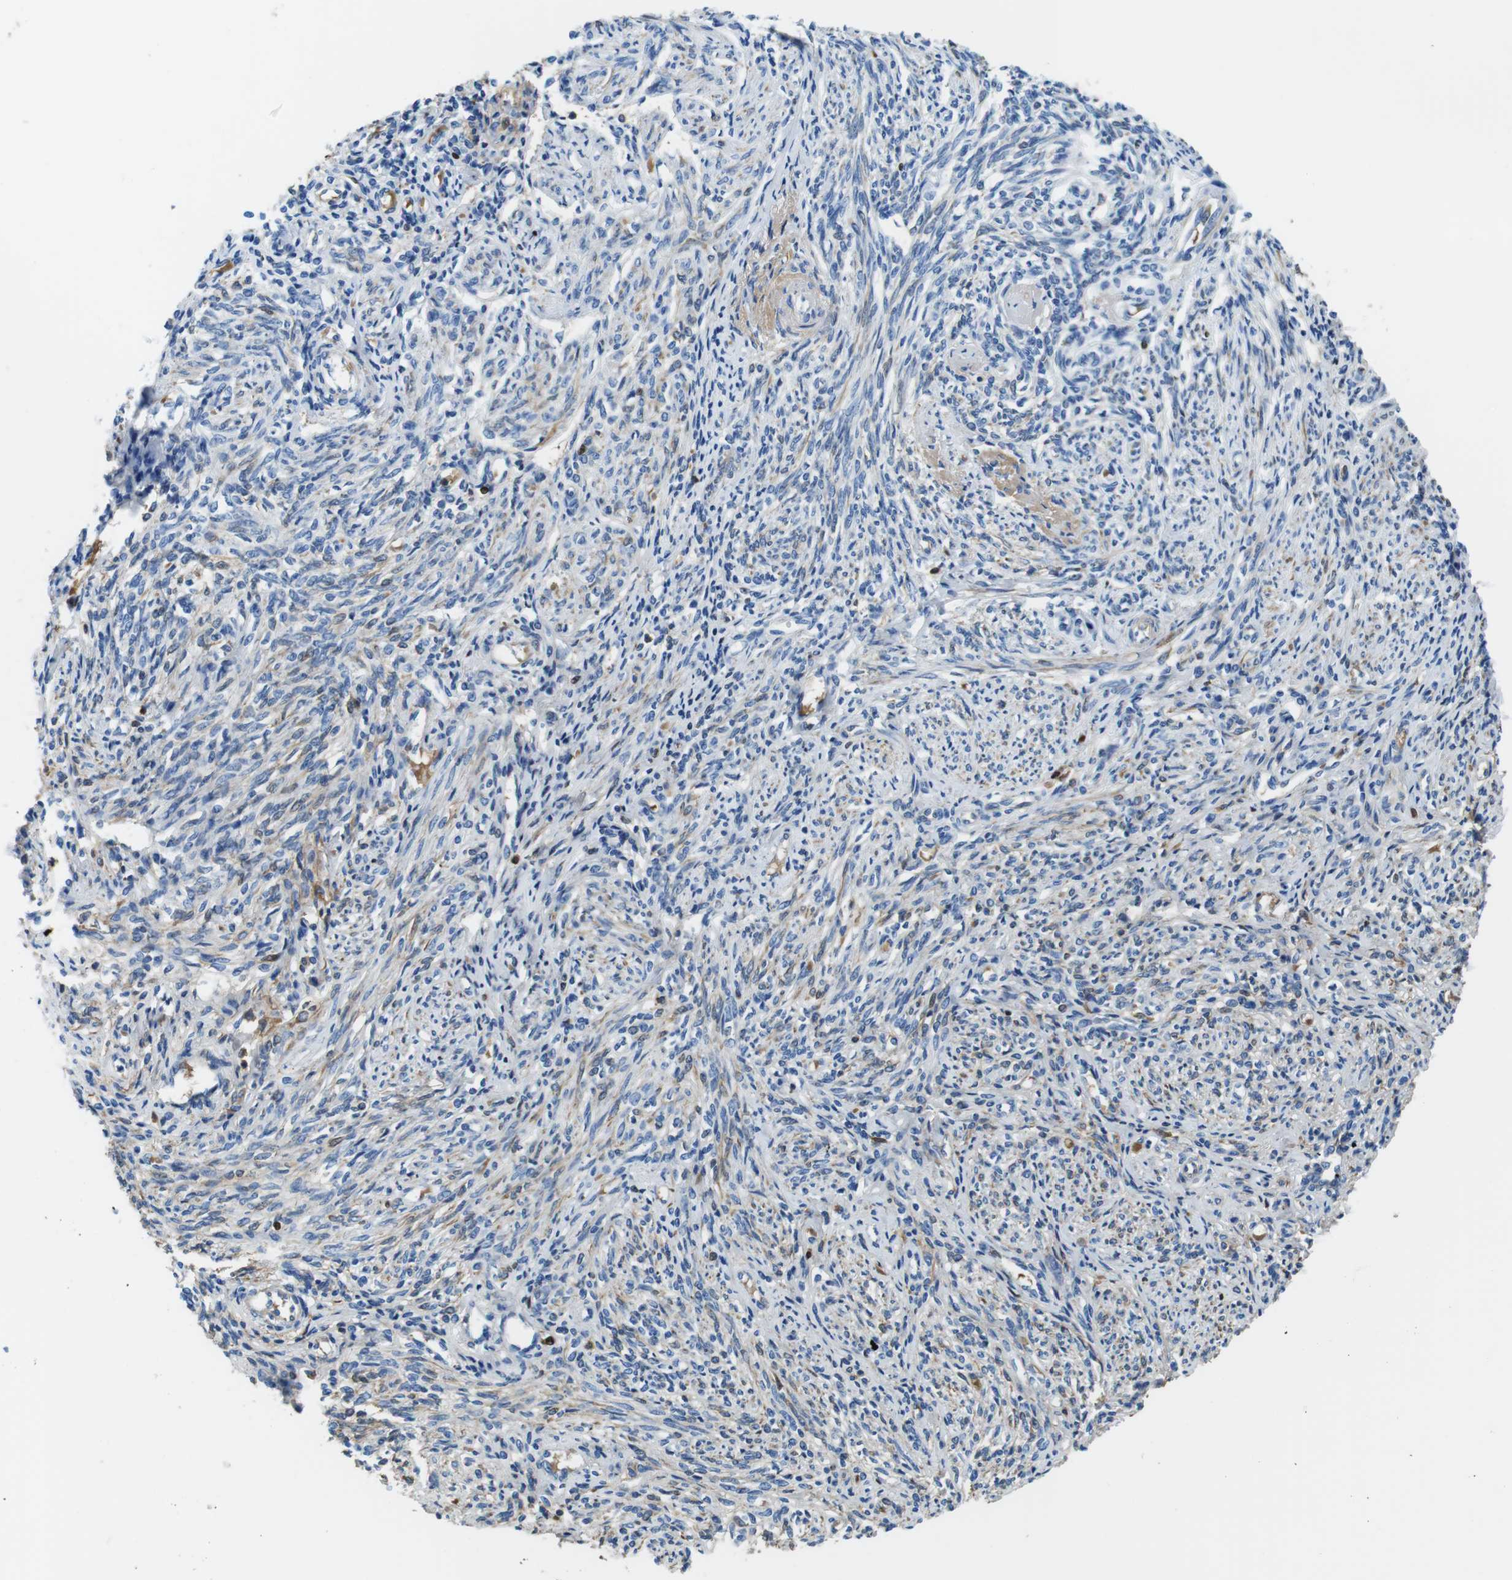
{"staining": {"intensity": "moderate", "quantity": "<25%", "location": "cytoplasmic/membranous"}, "tissue": "endometrium", "cell_type": "Cells in endometrial stroma", "image_type": "normal", "snomed": [{"axis": "morphology", "description": "Normal tissue, NOS"}, {"axis": "topography", "description": "Endometrium"}], "caption": "Immunohistochemical staining of benign endometrium shows moderate cytoplasmic/membranous protein expression in about <25% of cells in endometrial stroma.", "gene": "TMPRSS15", "patient": {"sex": "female", "age": 71}}